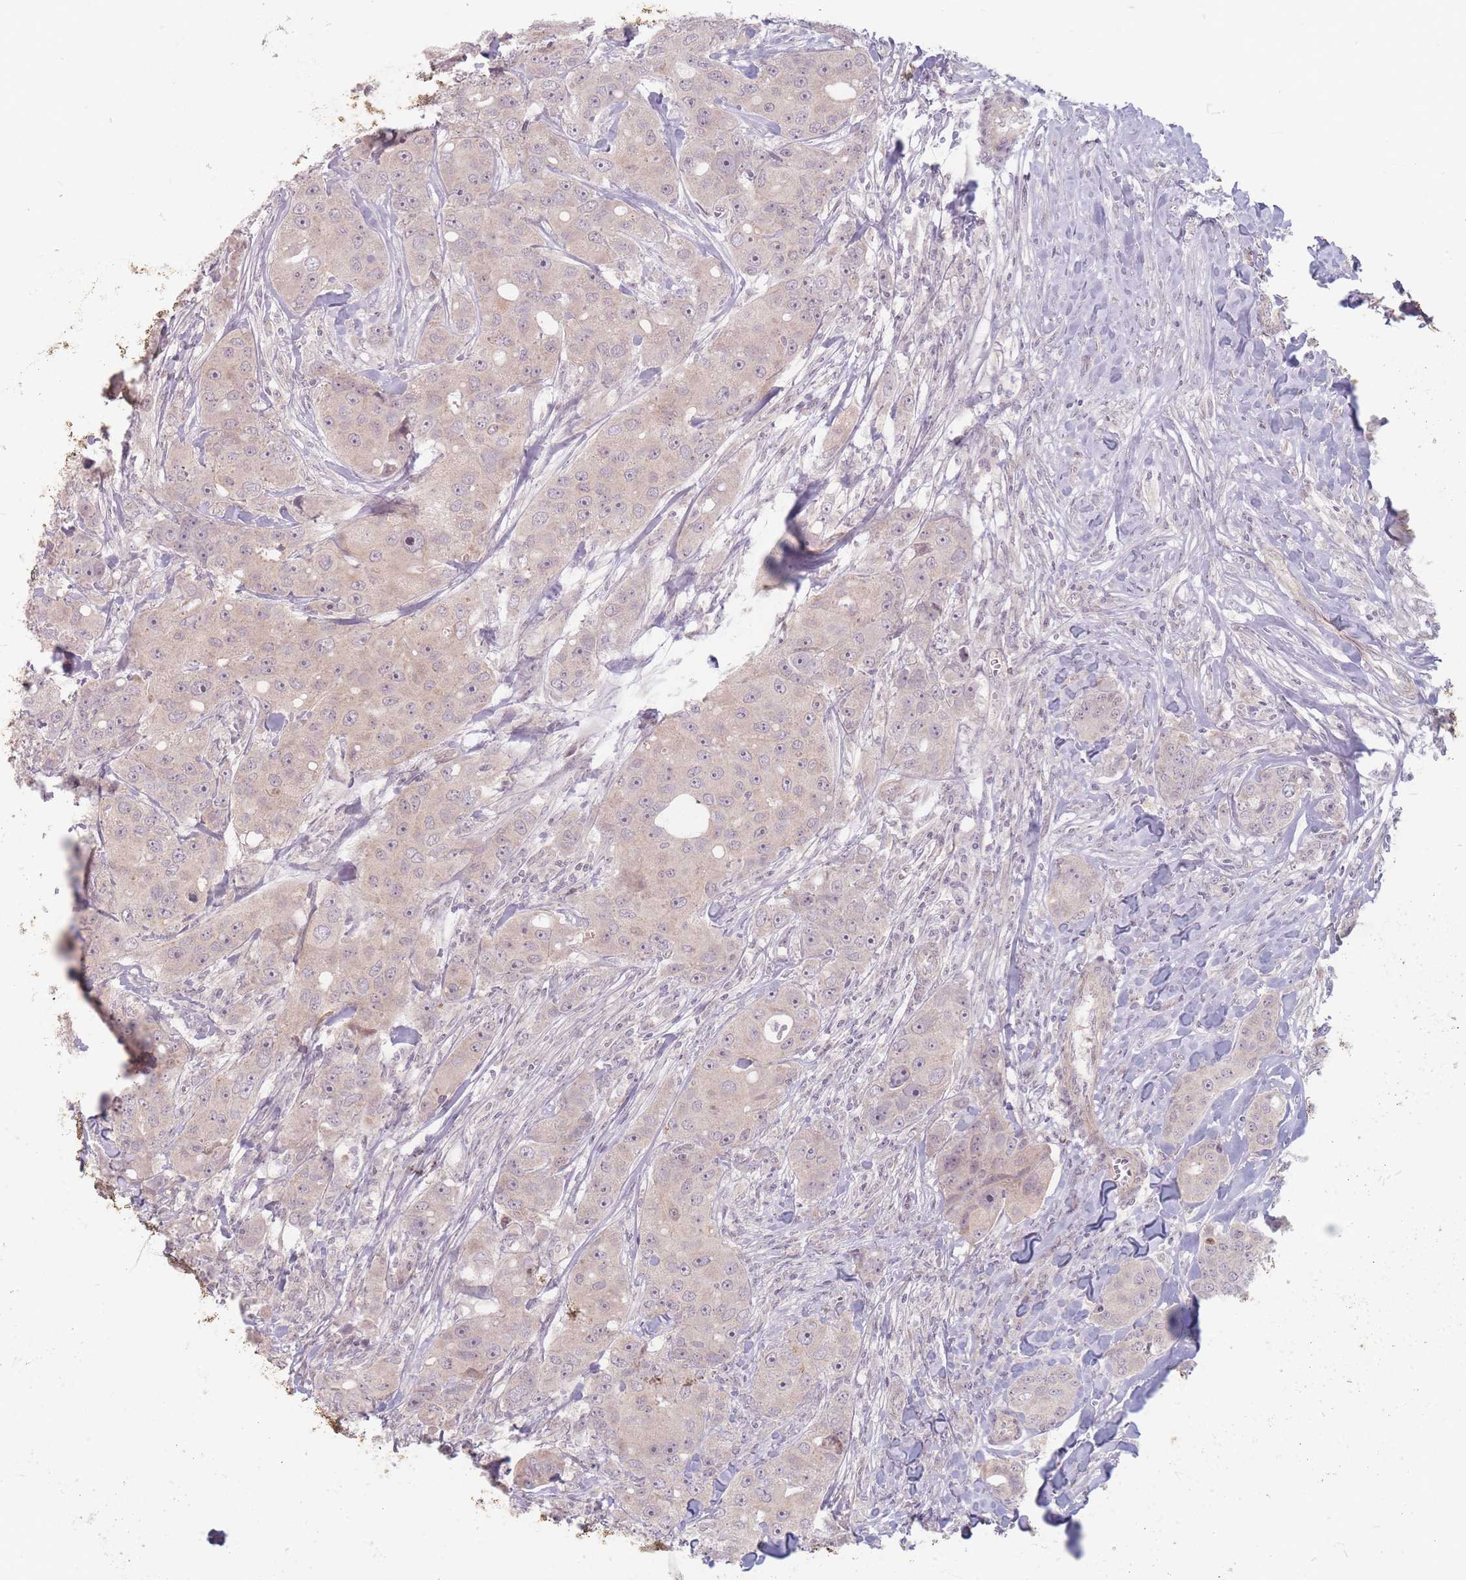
{"staining": {"intensity": "weak", "quantity": "25%-75%", "location": "cytoplasmic/membranous,nuclear"}, "tissue": "breast cancer", "cell_type": "Tumor cells", "image_type": "cancer", "snomed": [{"axis": "morphology", "description": "Duct carcinoma"}, {"axis": "topography", "description": "Breast"}], "caption": "An immunohistochemistry (IHC) photomicrograph of neoplastic tissue is shown. Protein staining in brown highlights weak cytoplasmic/membranous and nuclear positivity in breast invasive ductal carcinoma within tumor cells. Immunohistochemistry stains the protein in brown and the nuclei are stained blue.", "gene": "GABRA6", "patient": {"sex": "female", "age": 43}}